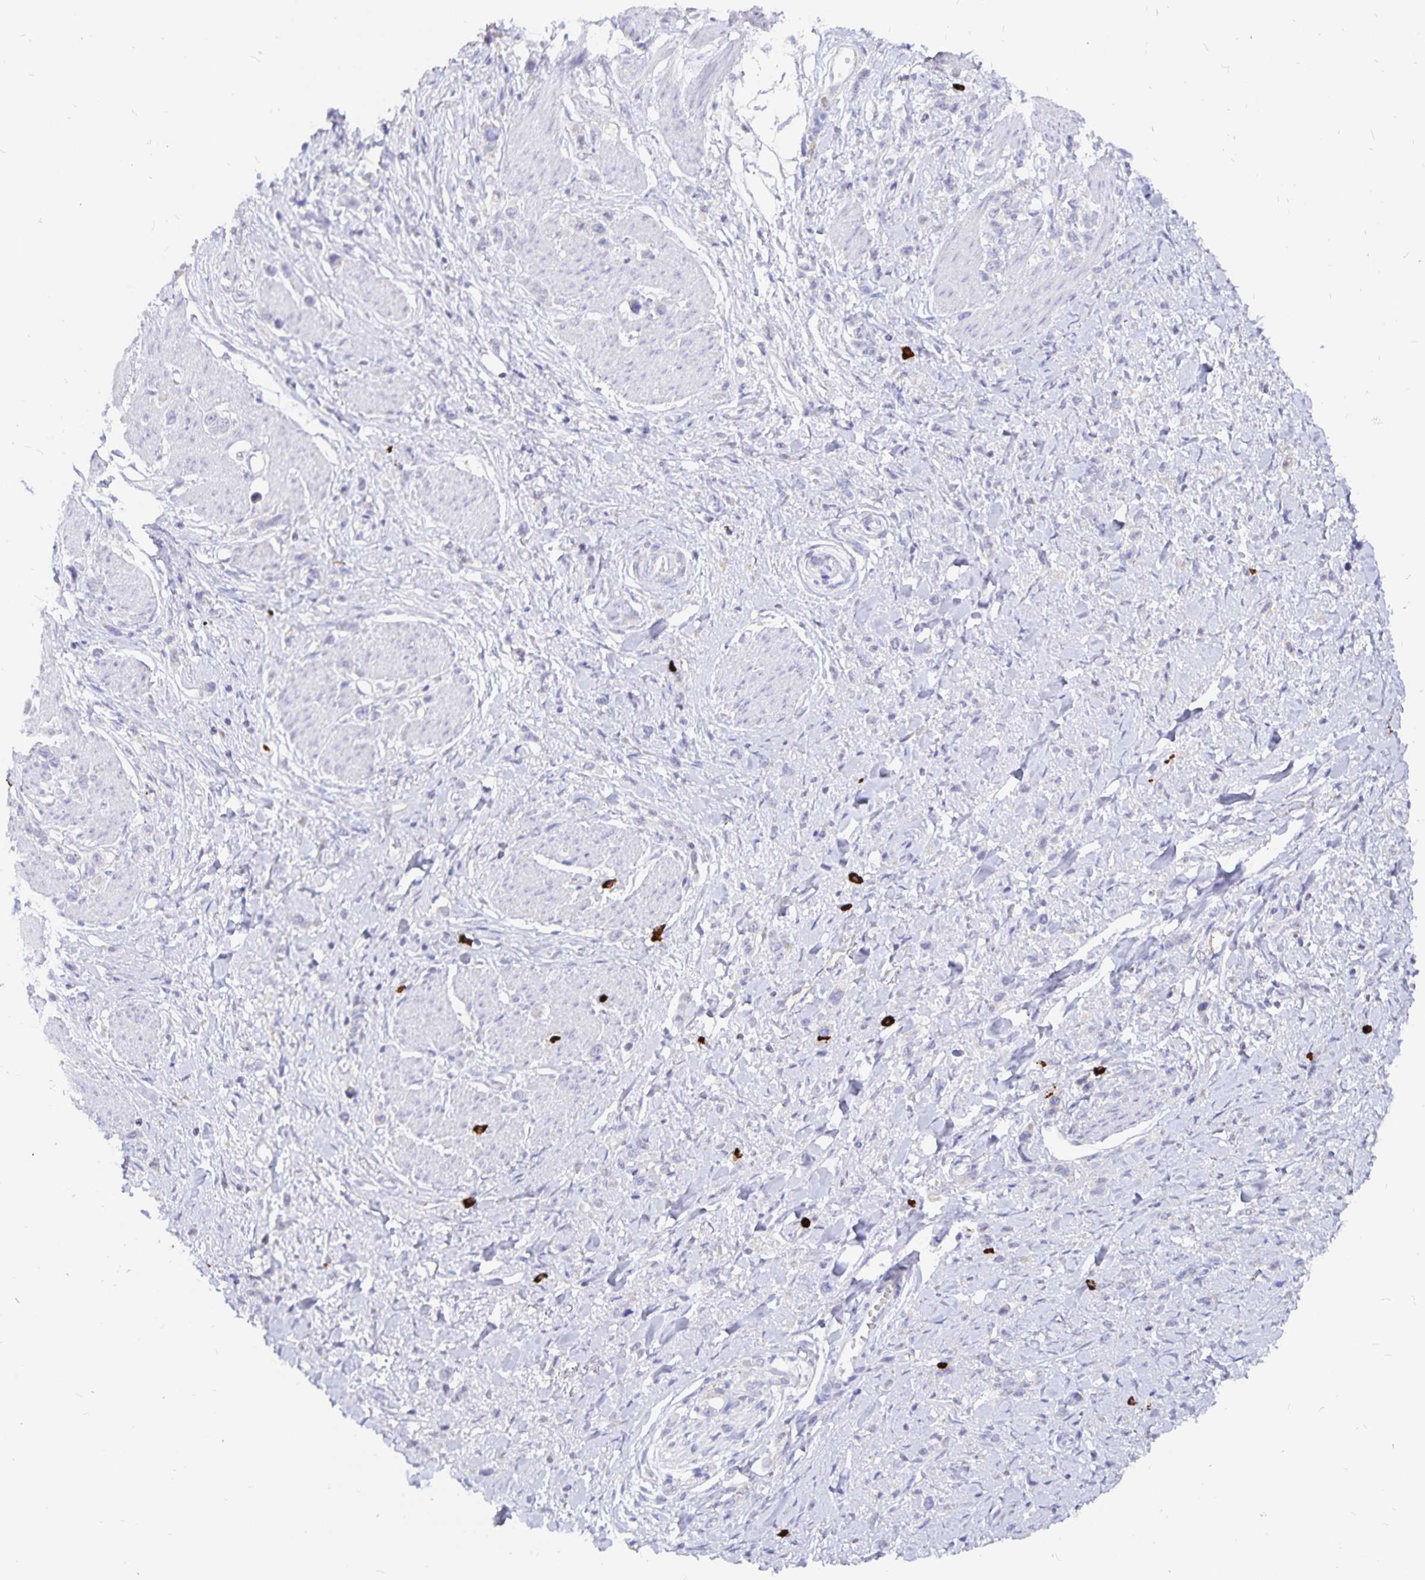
{"staining": {"intensity": "negative", "quantity": "none", "location": "none"}, "tissue": "stomach cancer", "cell_type": "Tumor cells", "image_type": "cancer", "snomed": [{"axis": "morphology", "description": "Adenocarcinoma, NOS"}, {"axis": "topography", "description": "Stomach"}], "caption": "This is a photomicrograph of immunohistochemistry (IHC) staining of adenocarcinoma (stomach), which shows no positivity in tumor cells.", "gene": "PKHD1", "patient": {"sex": "female", "age": 65}}